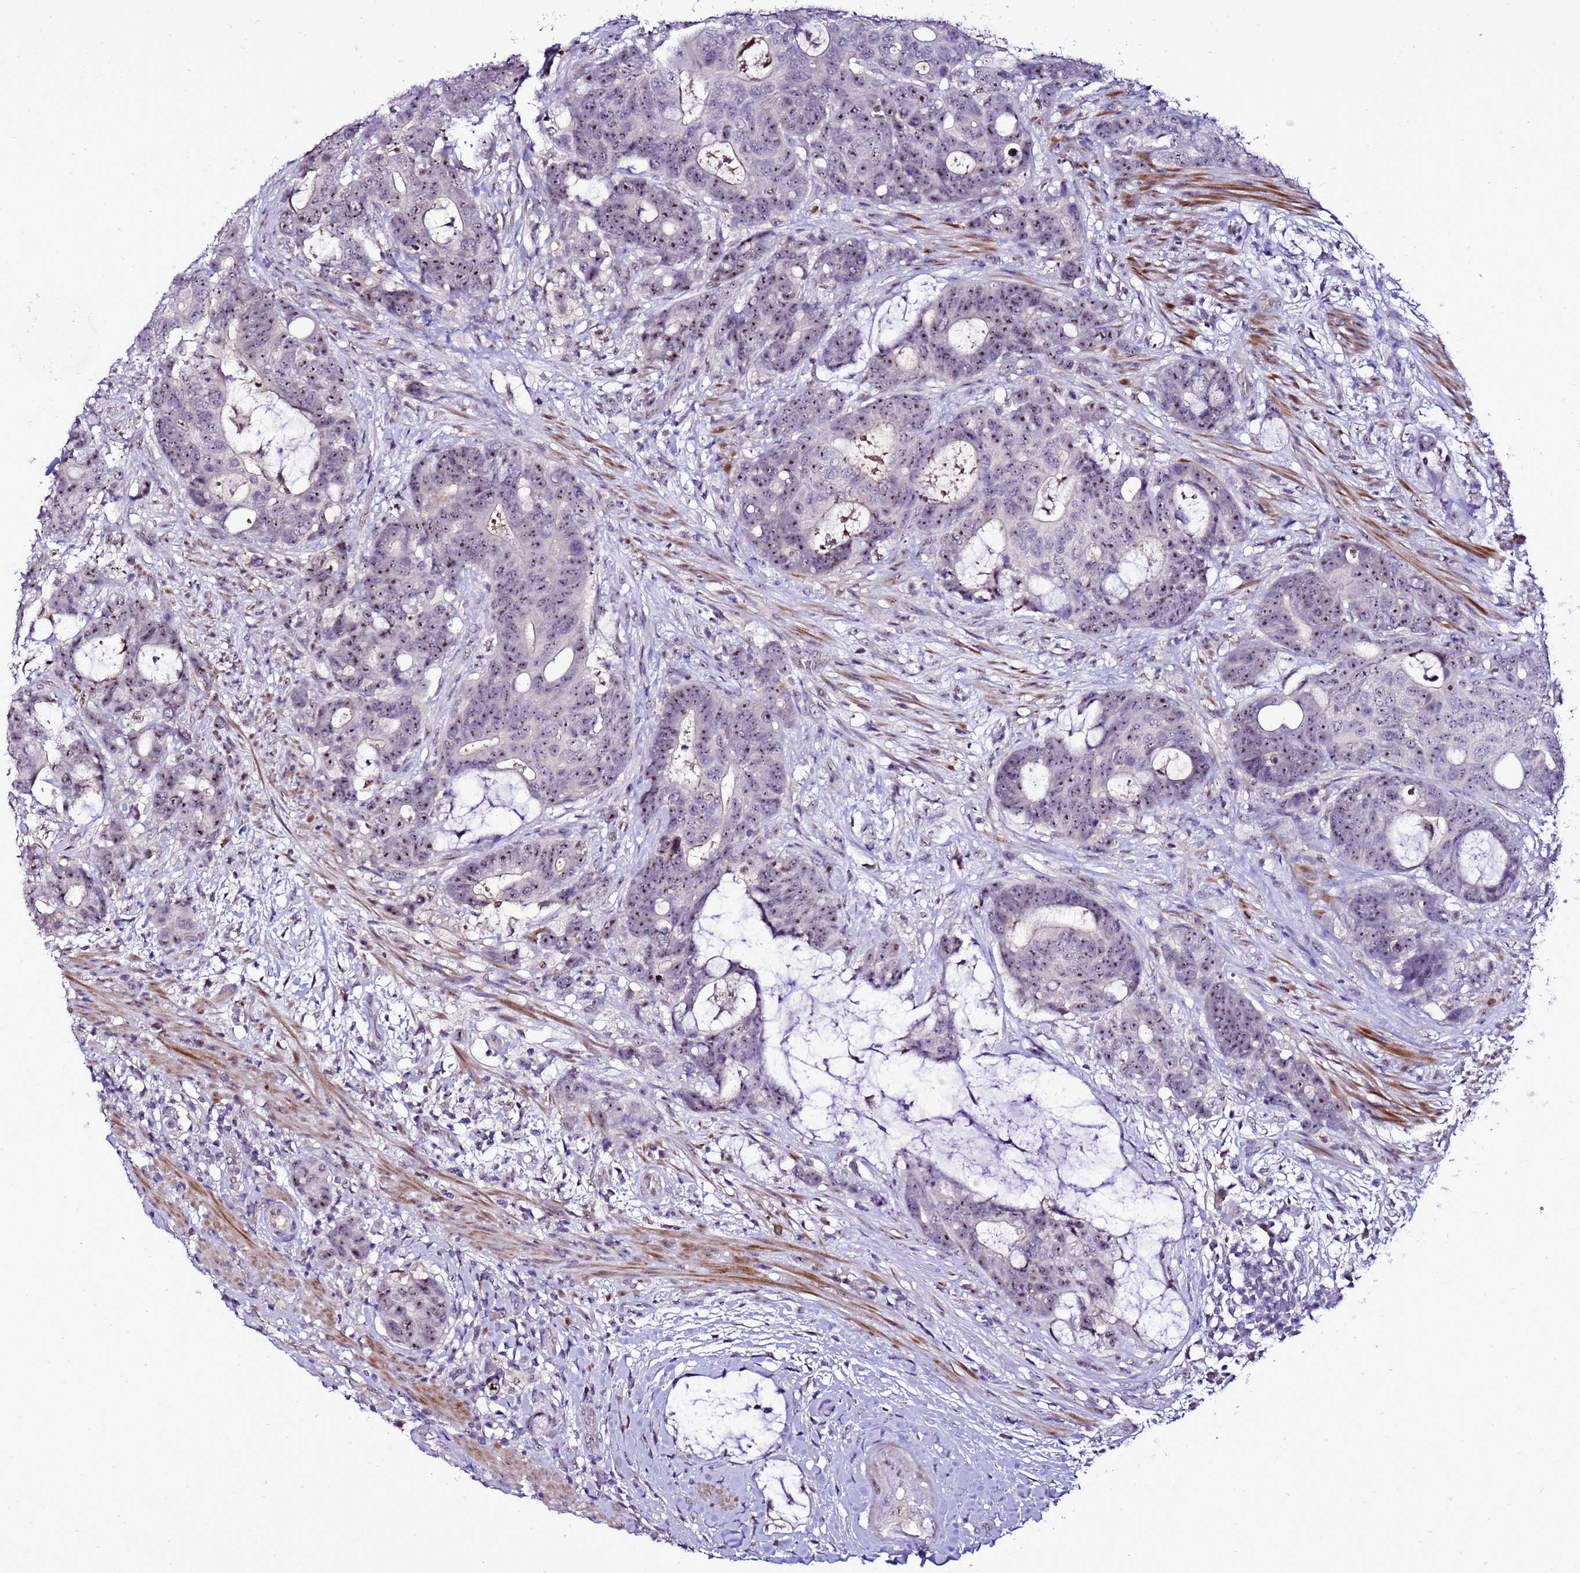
{"staining": {"intensity": "moderate", "quantity": ">75%", "location": "nuclear"}, "tissue": "colorectal cancer", "cell_type": "Tumor cells", "image_type": "cancer", "snomed": [{"axis": "morphology", "description": "Adenocarcinoma, NOS"}, {"axis": "topography", "description": "Colon"}], "caption": "Protein expression analysis of colorectal adenocarcinoma demonstrates moderate nuclear positivity in about >75% of tumor cells.", "gene": "C19orf47", "patient": {"sex": "female", "age": 82}}